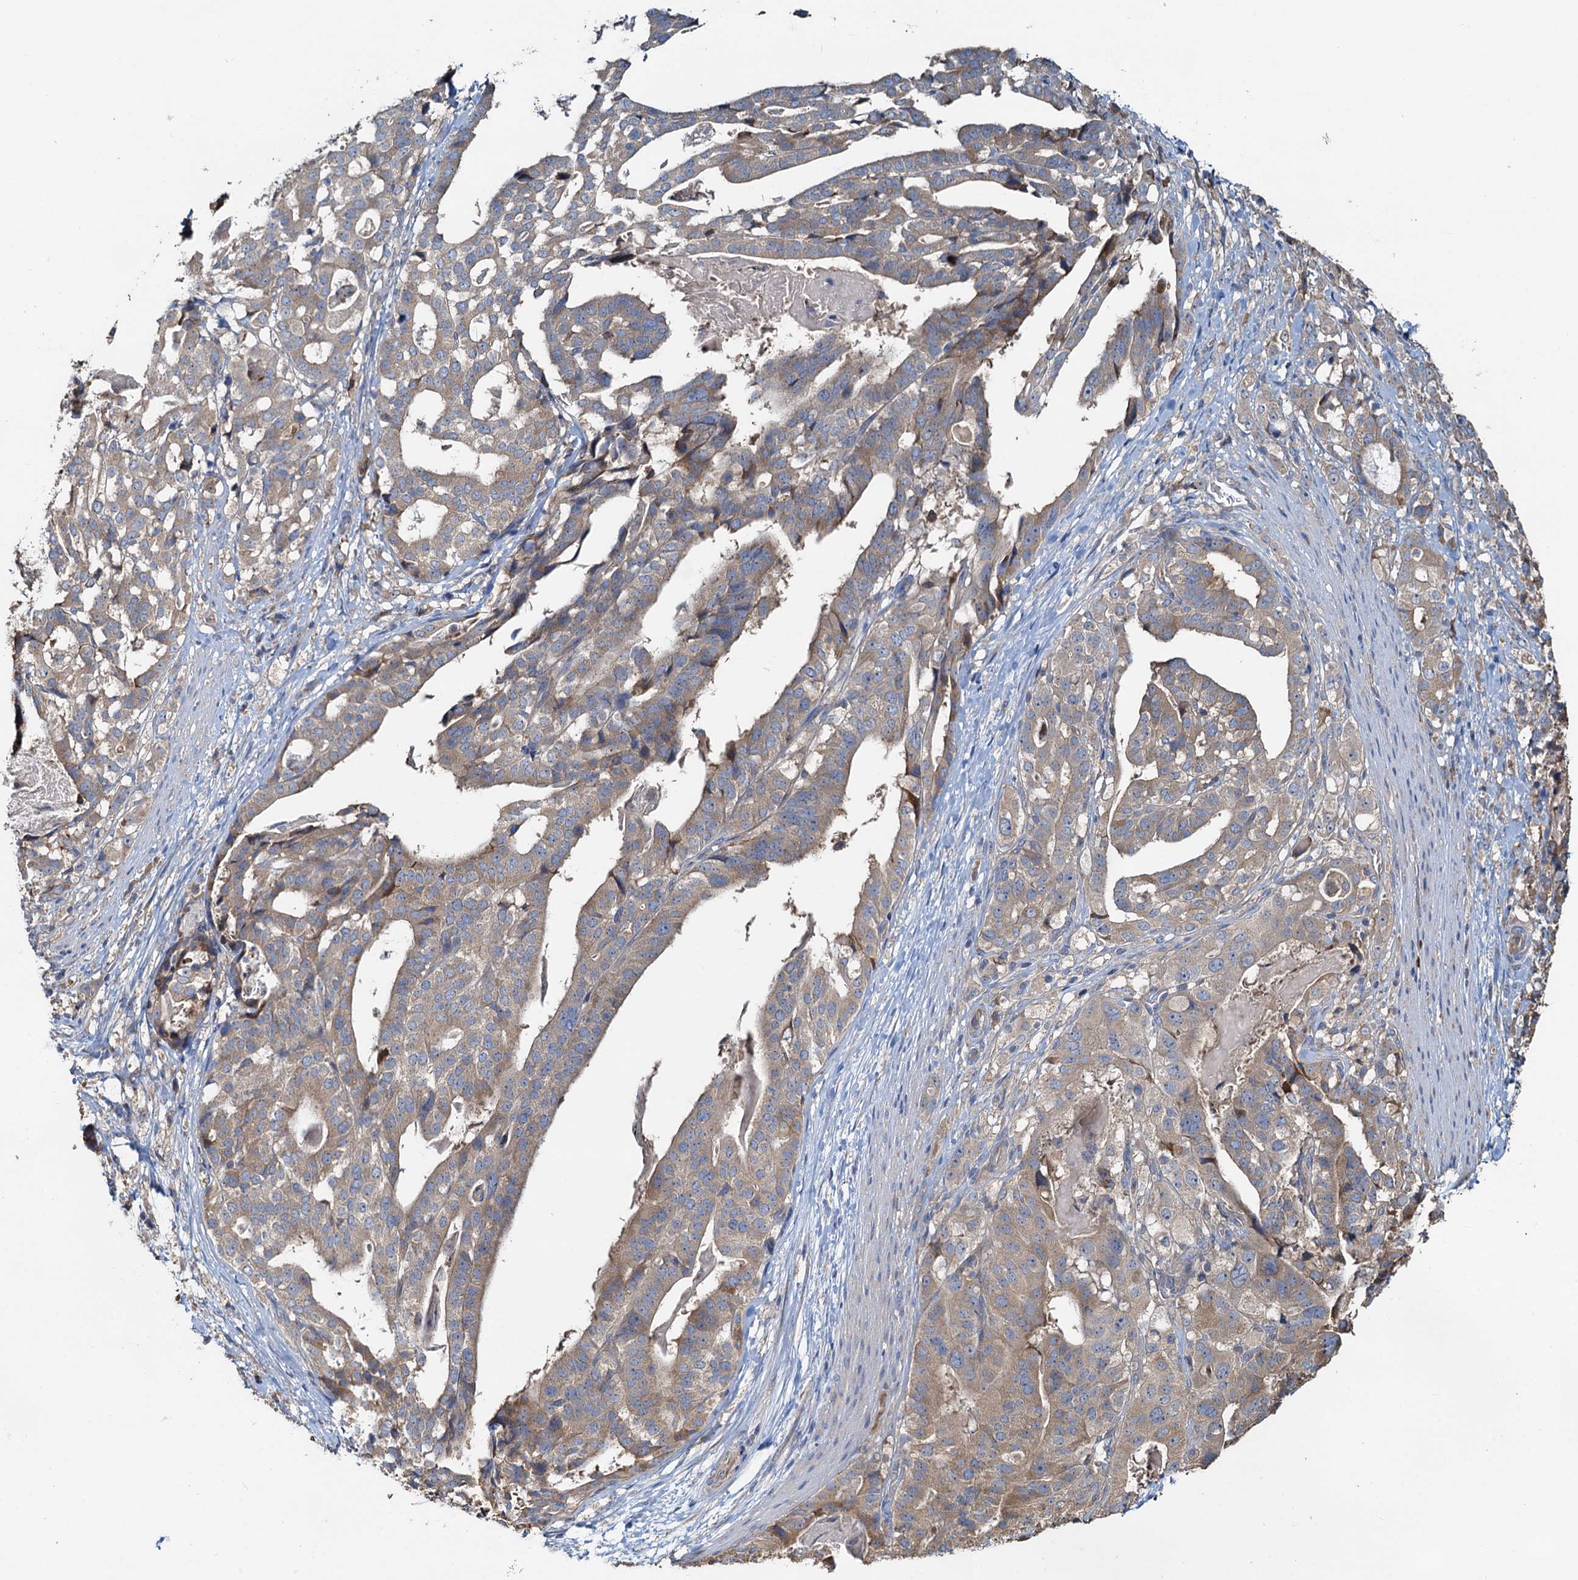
{"staining": {"intensity": "weak", "quantity": "25%-75%", "location": "cytoplasmic/membranous"}, "tissue": "stomach cancer", "cell_type": "Tumor cells", "image_type": "cancer", "snomed": [{"axis": "morphology", "description": "Adenocarcinoma, NOS"}, {"axis": "topography", "description": "Stomach"}], "caption": "DAB (3,3'-diaminobenzidine) immunohistochemical staining of adenocarcinoma (stomach) displays weak cytoplasmic/membranous protein expression in approximately 25%-75% of tumor cells.", "gene": "HYI", "patient": {"sex": "male", "age": 48}}